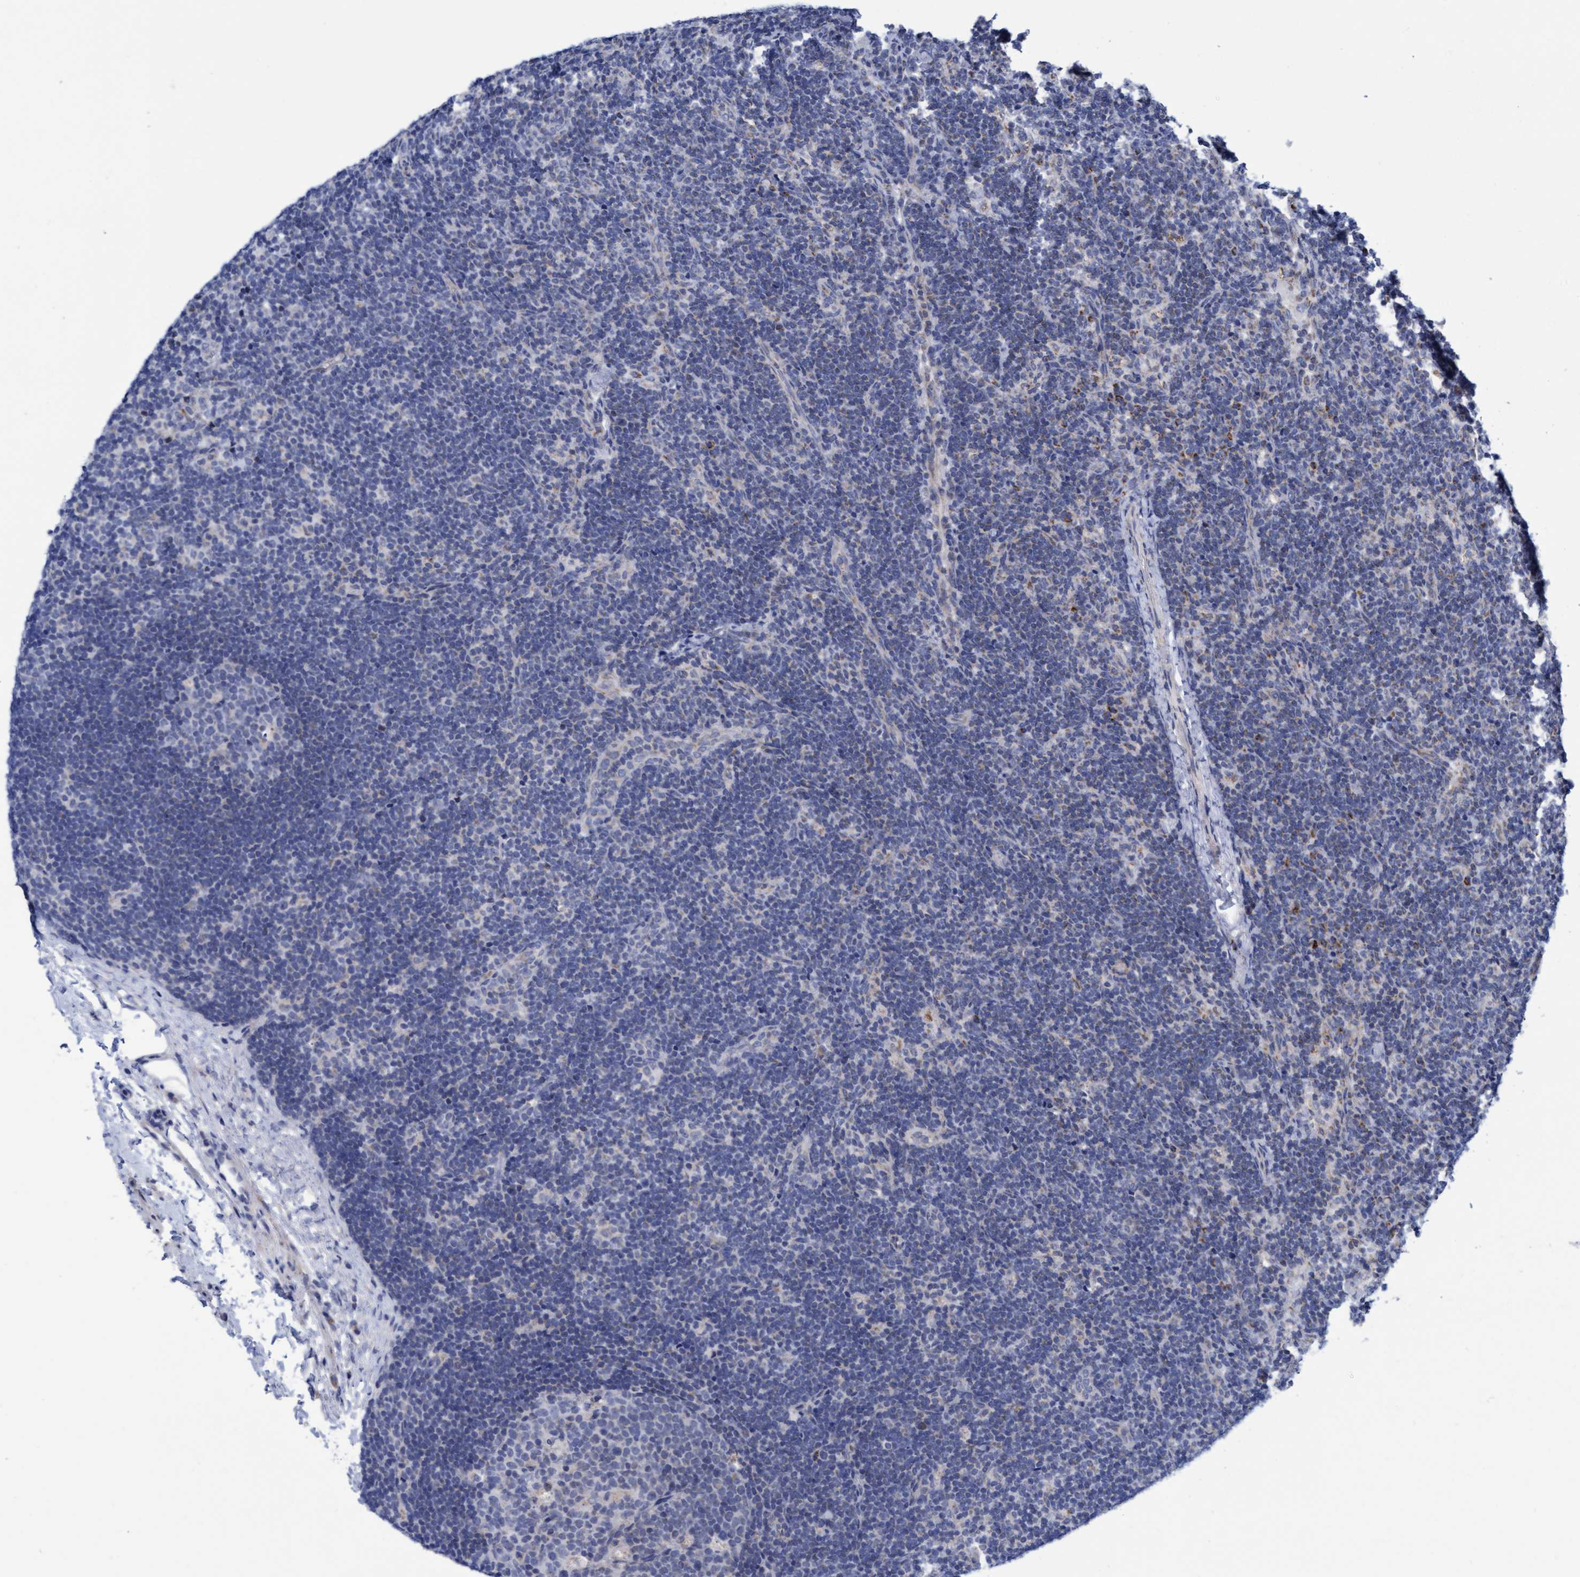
{"staining": {"intensity": "weak", "quantity": "<25%", "location": "cytoplasmic/membranous"}, "tissue": "lymph node", "cell_type": "Germinal center cells", "image_type": "normal", "snomed": [{"axis": "morphology", "description": "Normal tissue, NOS"}, {"axis": "topography", "description": "Lymph node"}], "caption": "DAB immunohistochemical staining of benign human lymph node reveals no significant staining in germinal center cells.", "gene": "ZNF750", "patient": {"sex": "female", "age": 22}}